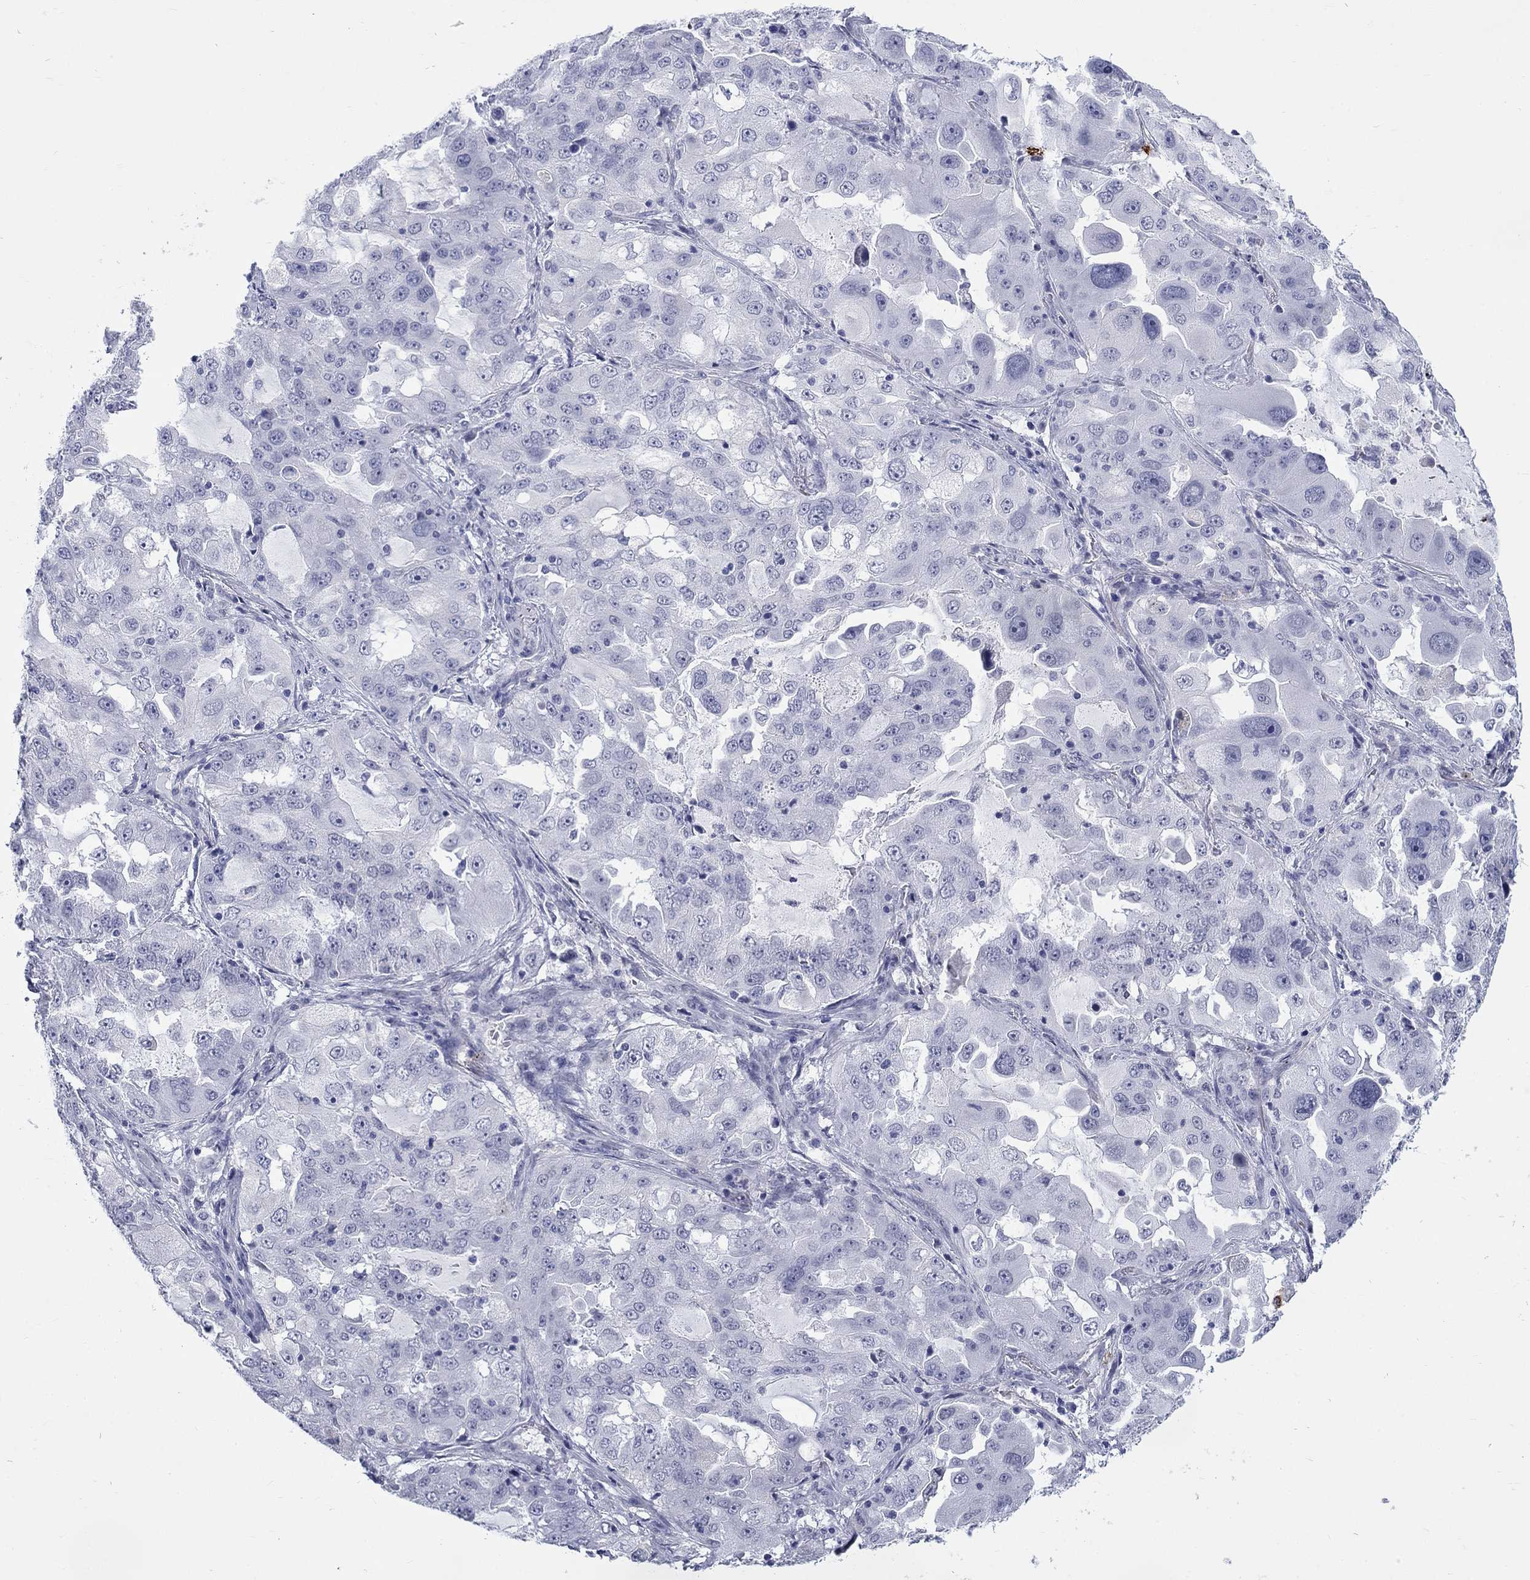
{"staining": {"intensity": "negative", "quantity": "none", "location": "none"}, "tissue": "lung cancer", "cell_type": "Tumor cells", "image_type": "cancer", "snomed": [{"axis": "morphology", "description": "Adenocarcinoma, NOS"}, {"axis": "topography", "description": "Lung"}], "caption": "Immunohistochemical staining of lung cancer (adenocarcinoma) exhibits no significant expression in tumor cells.", "gene": "ECEL1", "patient": {"sex": "female", "age": 61}}